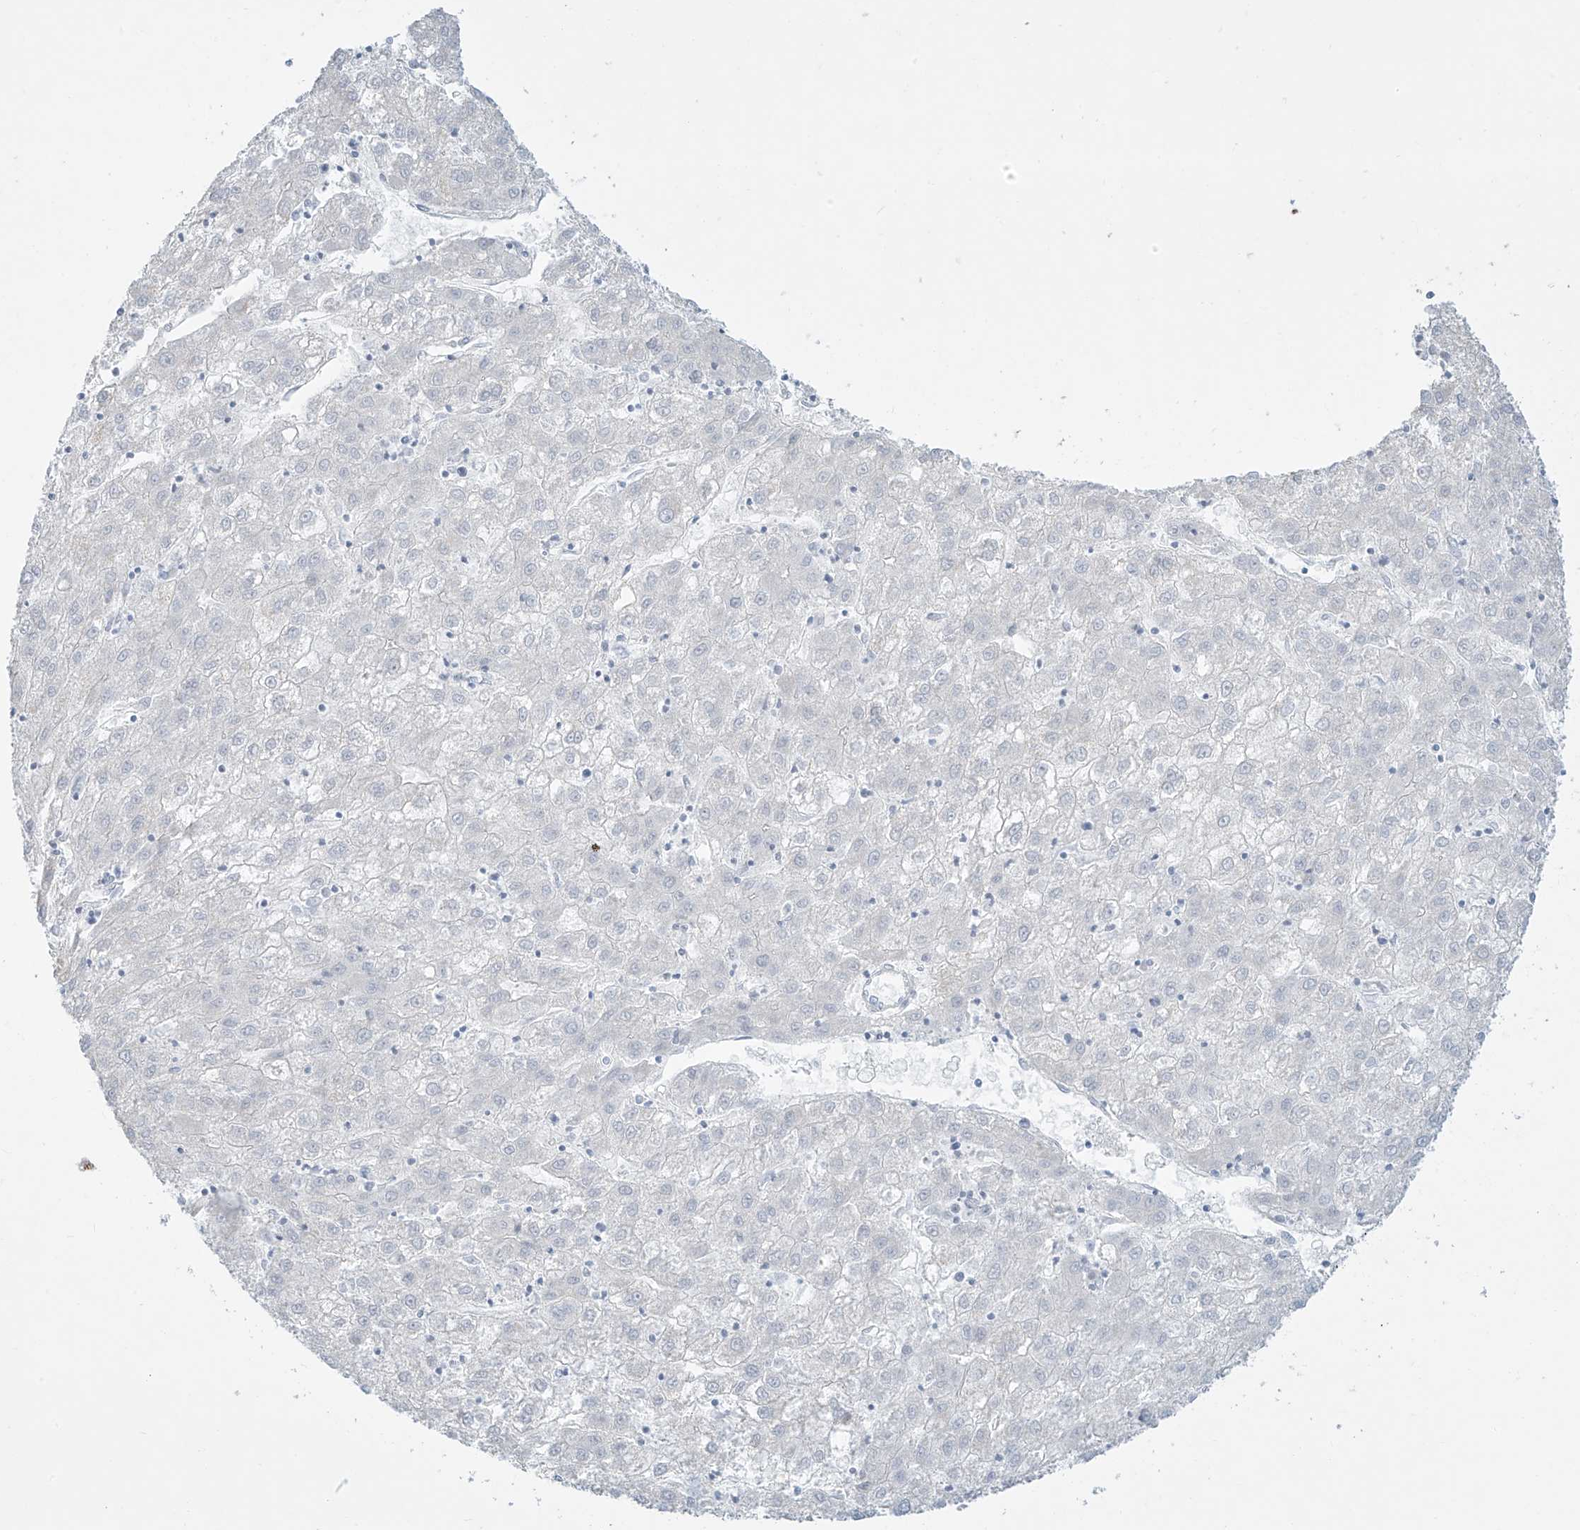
{"staining": {"intensity": "negative", "quantity": "none", "location": "none"}, "tissue": "liver cancer", "cell_type": "Tumor cells", "image_type": "cancer", "snomed": [{"axis": "morphology", "description": "Carcinoma, Hepatocellular, NOS"}, {"axis": "topography", "description": "Liver"}], "caption": "Image shows no protein staining in tumor cells of liver cancer tissue. (DAB IHC, high magnification).", "gene": "MS4A6A", "patient": {"sex": "male", "age": 72}}